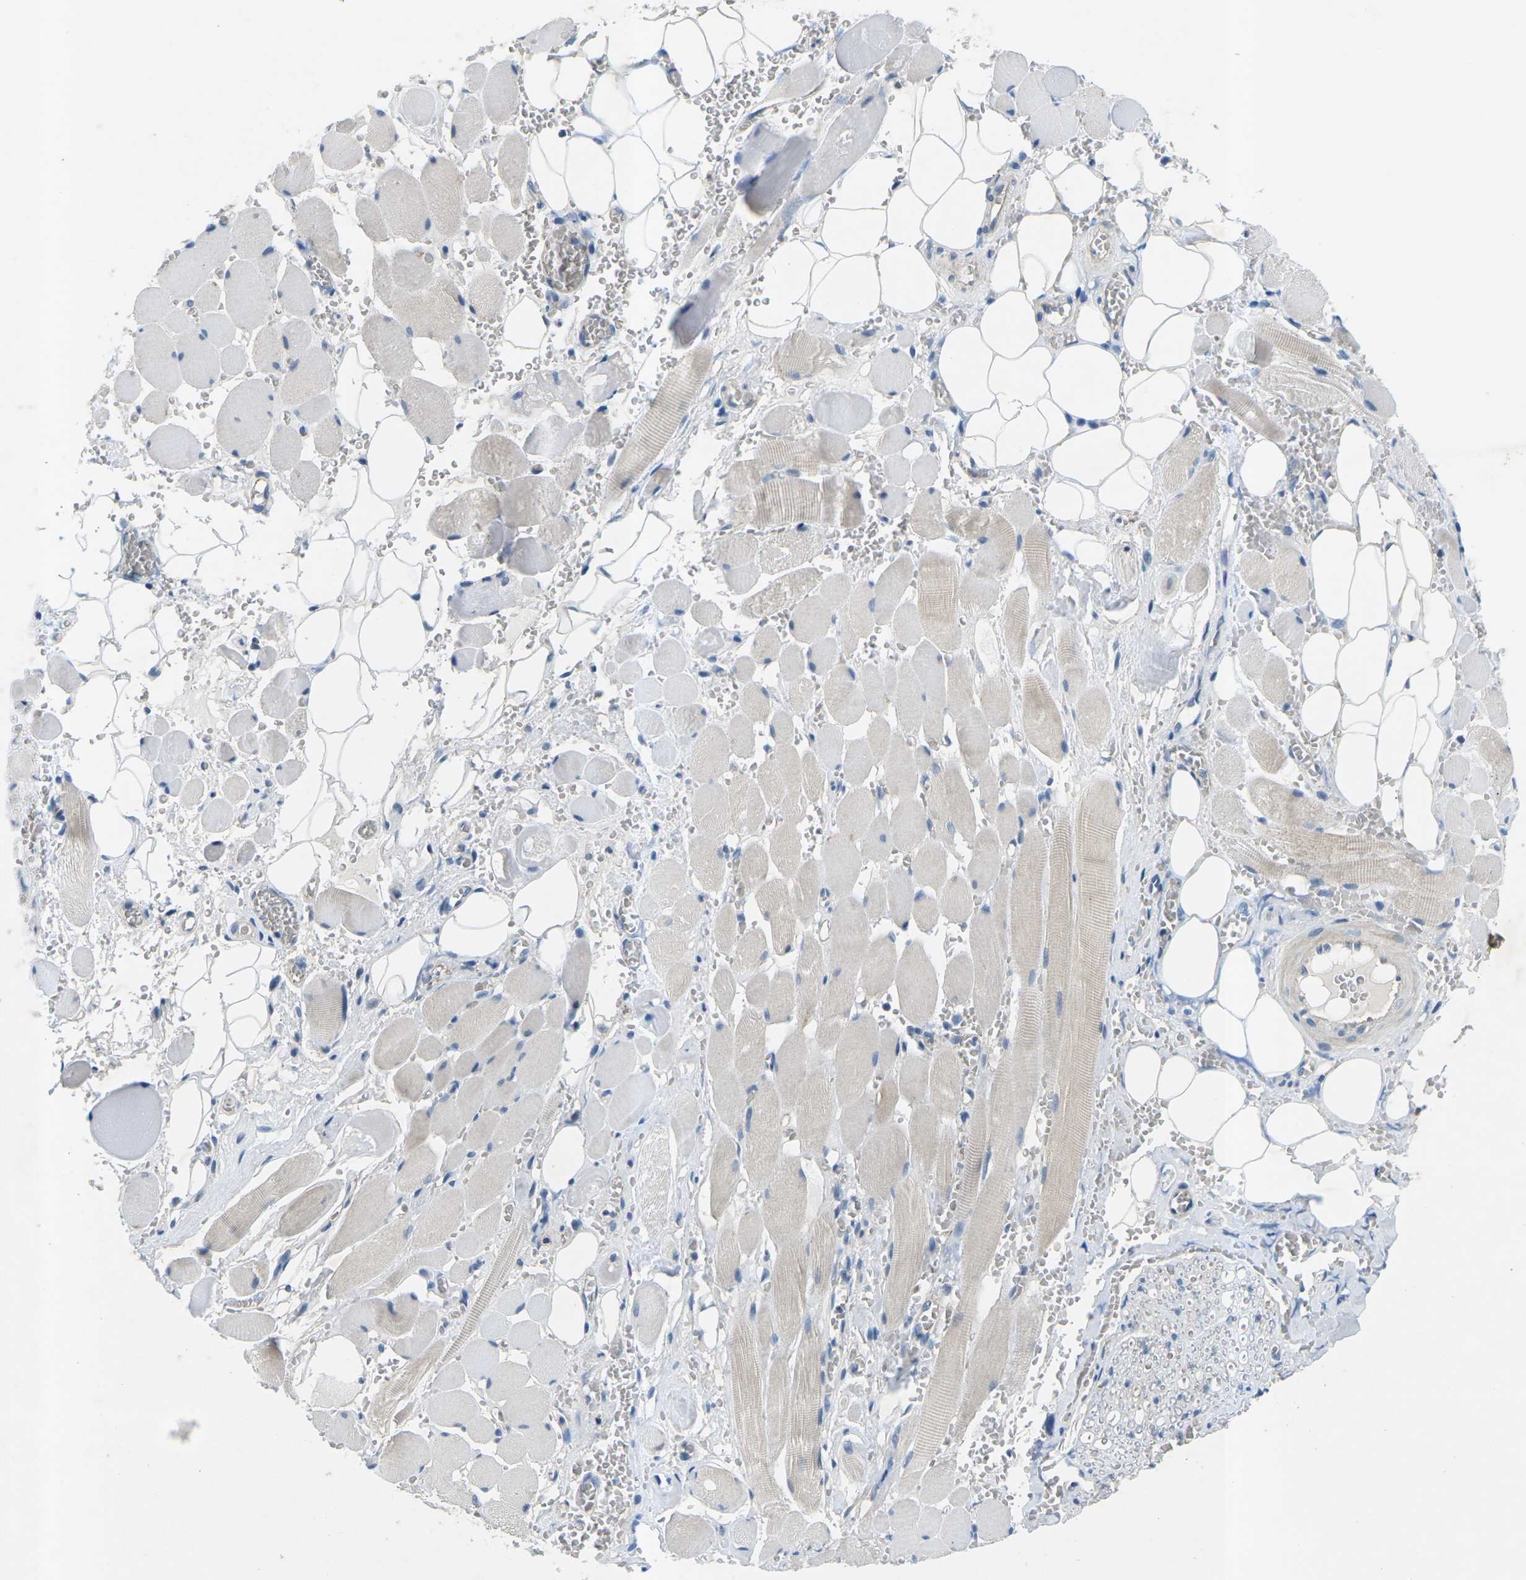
{"staining": {"intensity": "negative", "quantity": "none", "location": "none"}, "tissue": "adipose tissue", "cell_type": "Adipocytes", "image_type": "normal", "snomed": [{"axis": "morphology", "description": "Squamous cell carcinoma, NOS"}, {"axis": "topography", "description": "Oral tissue"}, {"axis": "topography", "description": "Head-Neck"}], "caption": "This is a image of immunohistochemistry staining of unremarkable adipose tissue, which shows no expression in adipocytes. (Brightfield microscopy of DAB (3,3'-diaminobenzidine) IHC at high magnification).", "gene": "CTNND1", "patient": {"sex": "female", "age": 50}}